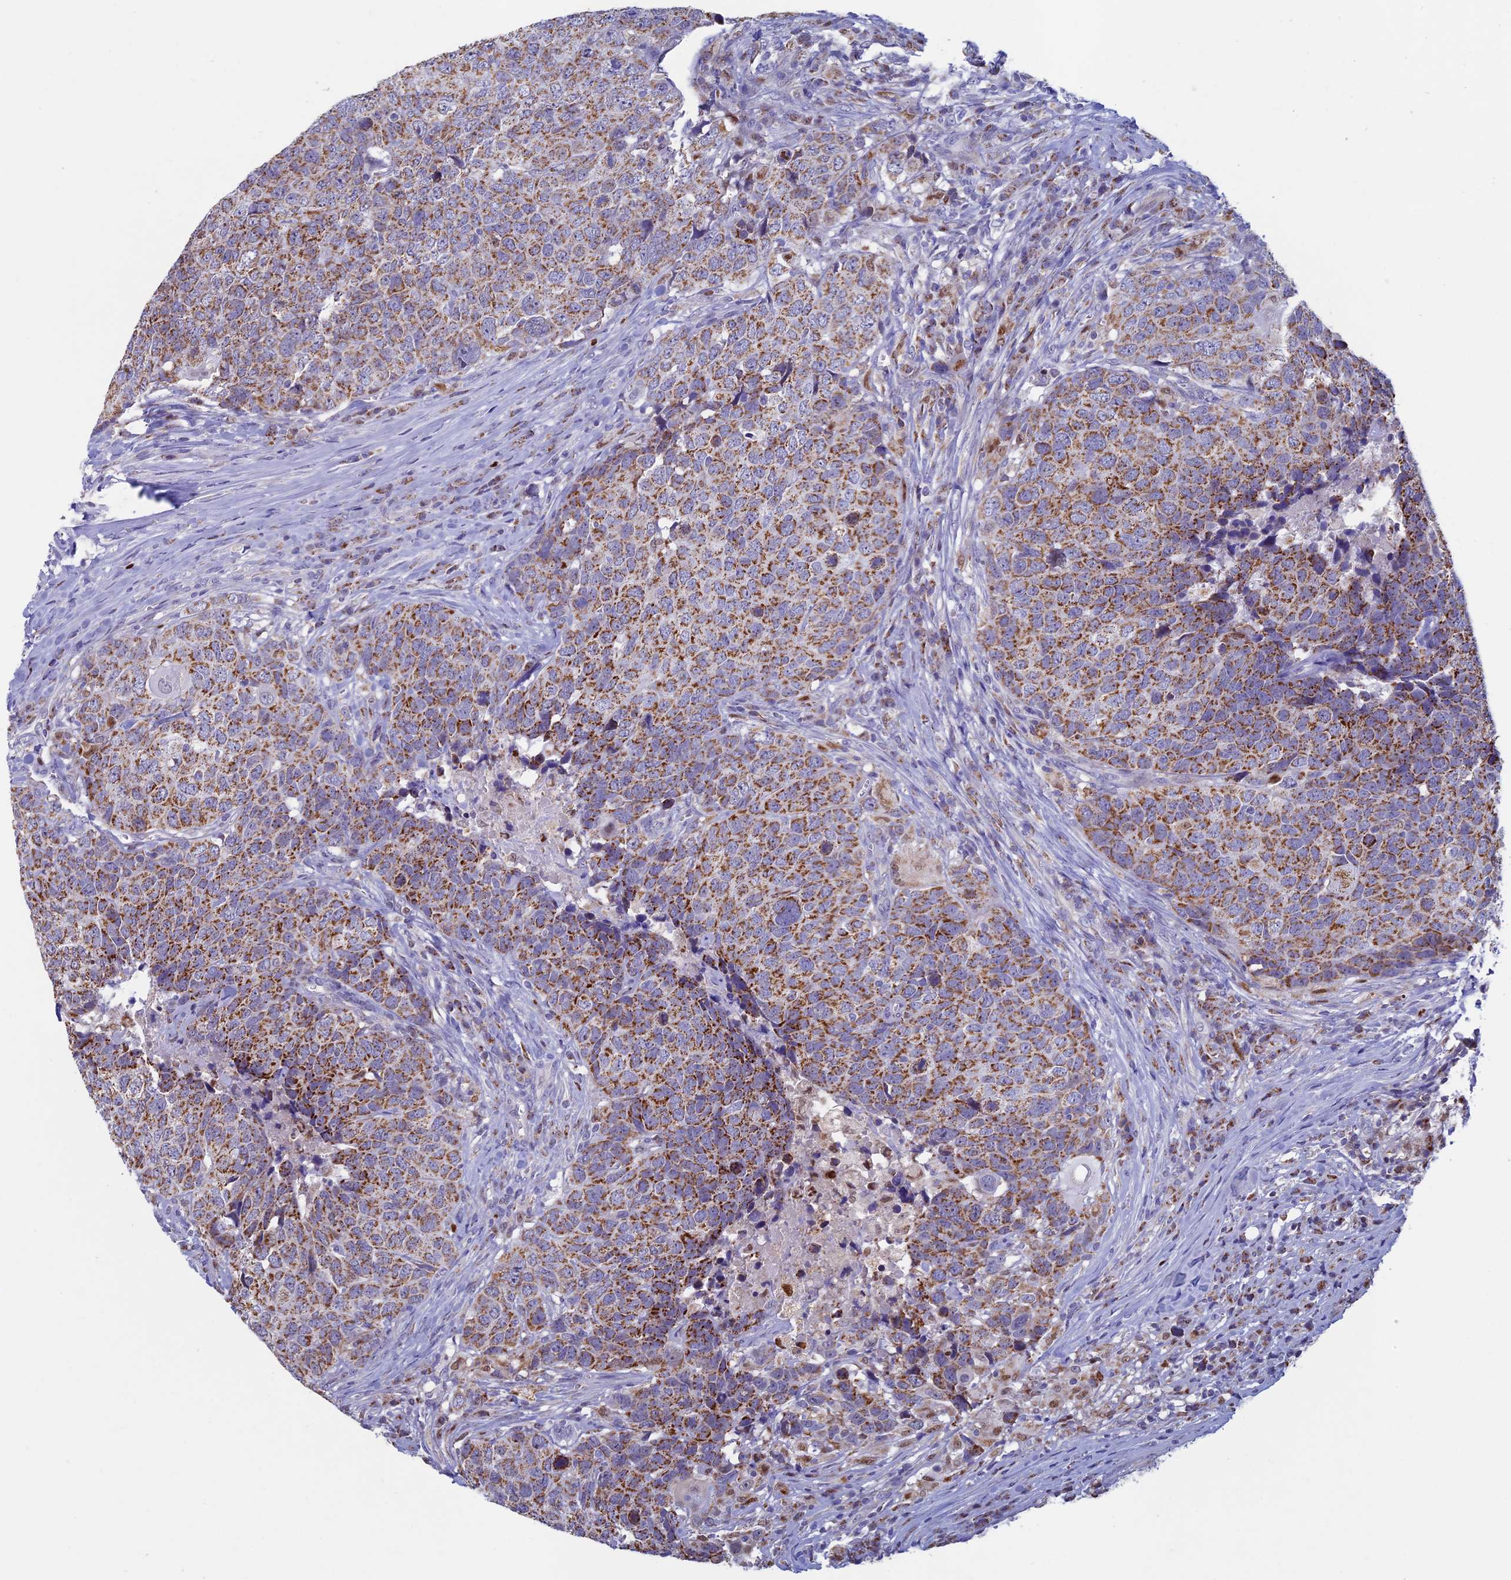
{"staining": {"intensity": "moderate", "quantity": ">75%", "location": "cytoplasmic/membranous"}, "tissue": "head and neck cancer", "cell_type": "Tumor cells", "image_type": "cancer", "snomed": [{"axis": "morphology", "description": "Squamous cell carcinoma, NOS"}, {"axis": "topography", "description": "Head-Neck"}], "caption": "Brown immunohistochemical staining in human squamous cell carcinoma (head and neck) exhibits moderate cytoplasmic/membranous expression in approximately >75% of tumor cells. Nuclei are stained in blue.", "gene": "ACSS1", "patient": {"sex": "male", "age": 66}}